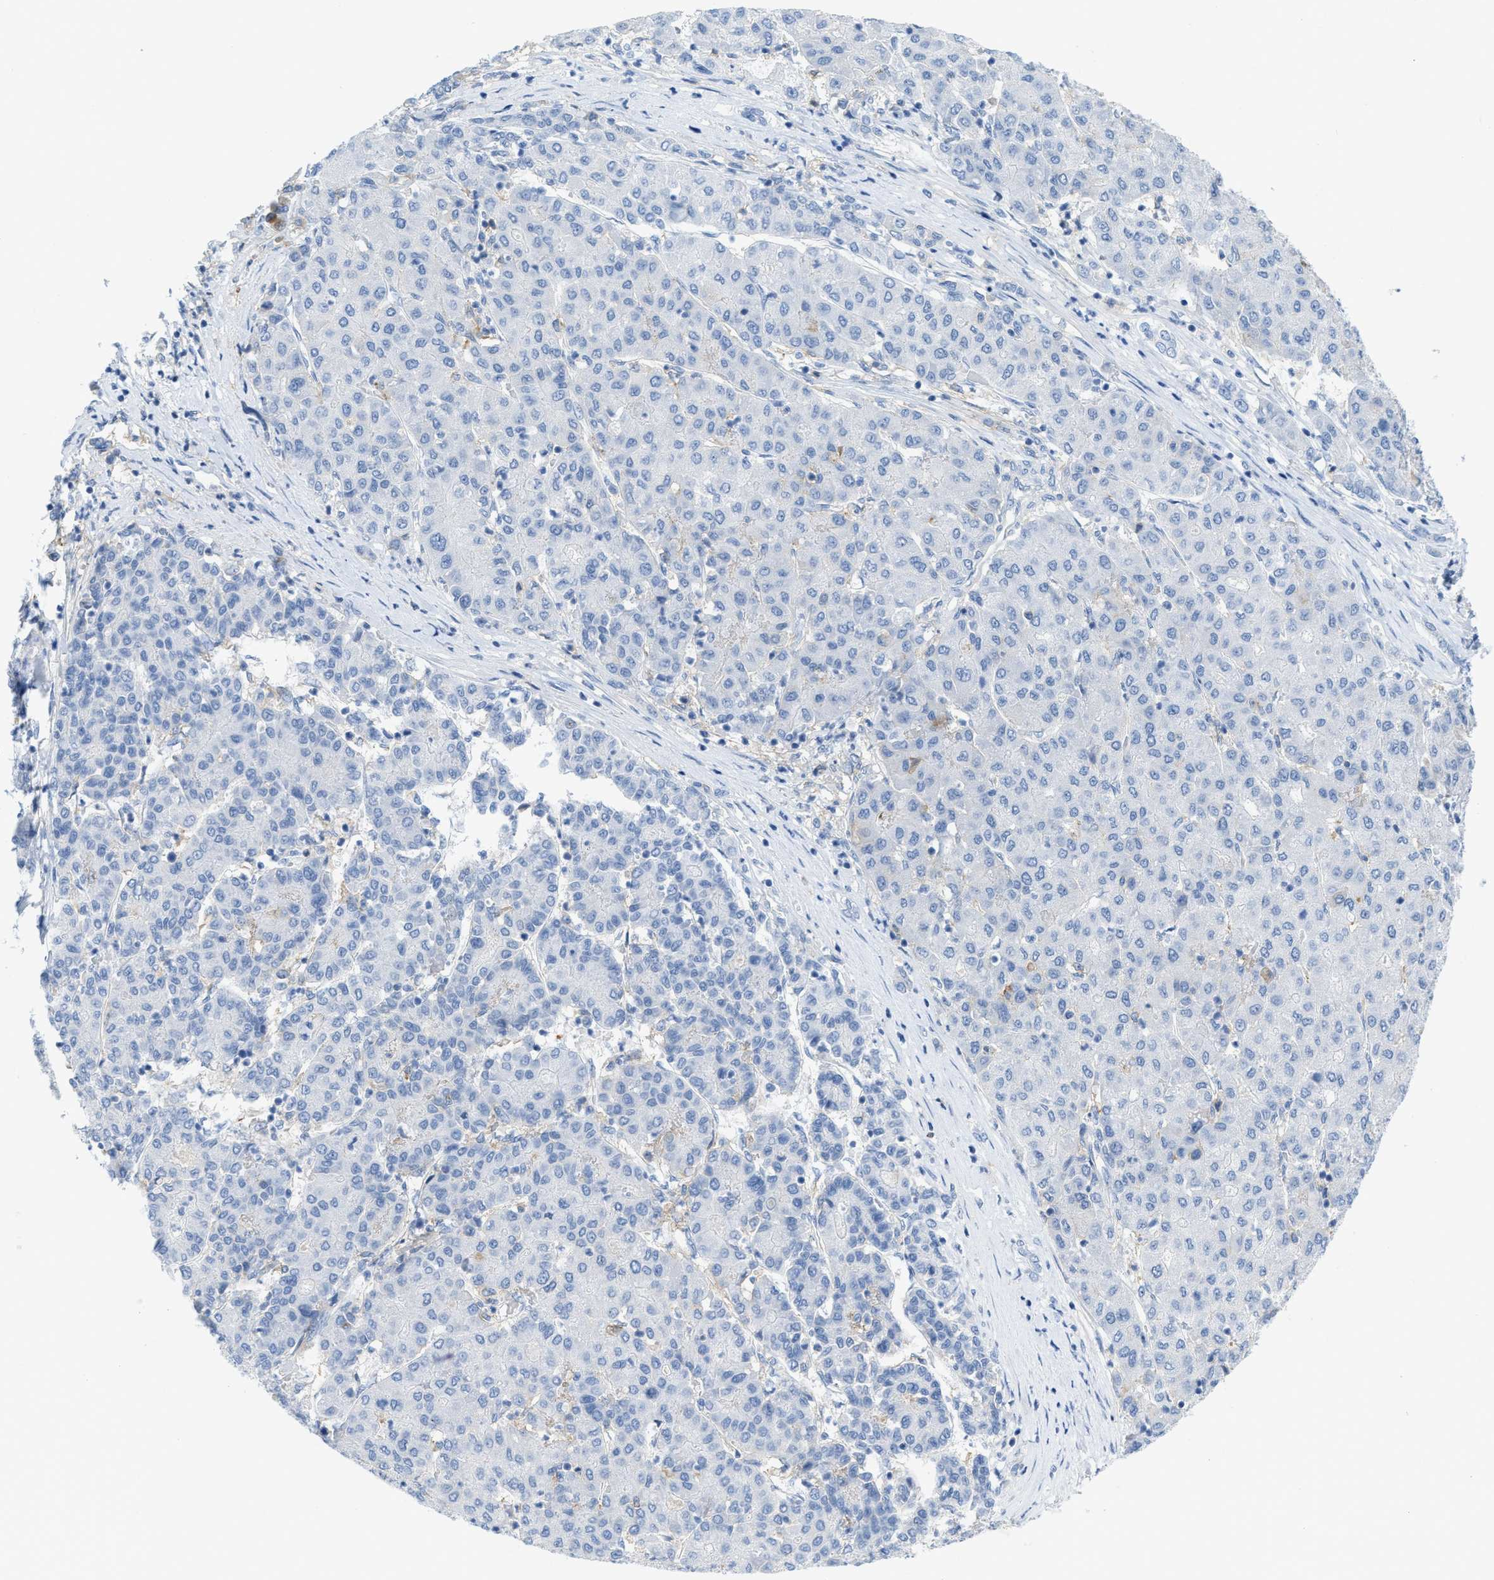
{"staining": {"intensity": "negative", "quantity": "none", "location": "none"}, "tissue": "liver cancer", "cell_type": "Tumor cells", "image_type": "cancer", "snomed": [{"axis": "morphology", "description": "Carcinoma, Hepatocellular, NOS"}, {"axis": "topography", "description": "Liver"}], "caption": "The immunohistochemistry (IHC) photomicrograph has no significant positivity in tumor cells of liver cancer (hepatocellular carcinoma) tissue. (Brightfield microscopy of DAB IHC at high magnification).", "gene": "SLC3A2", "patient": {"sex": "male", "age": 65}}